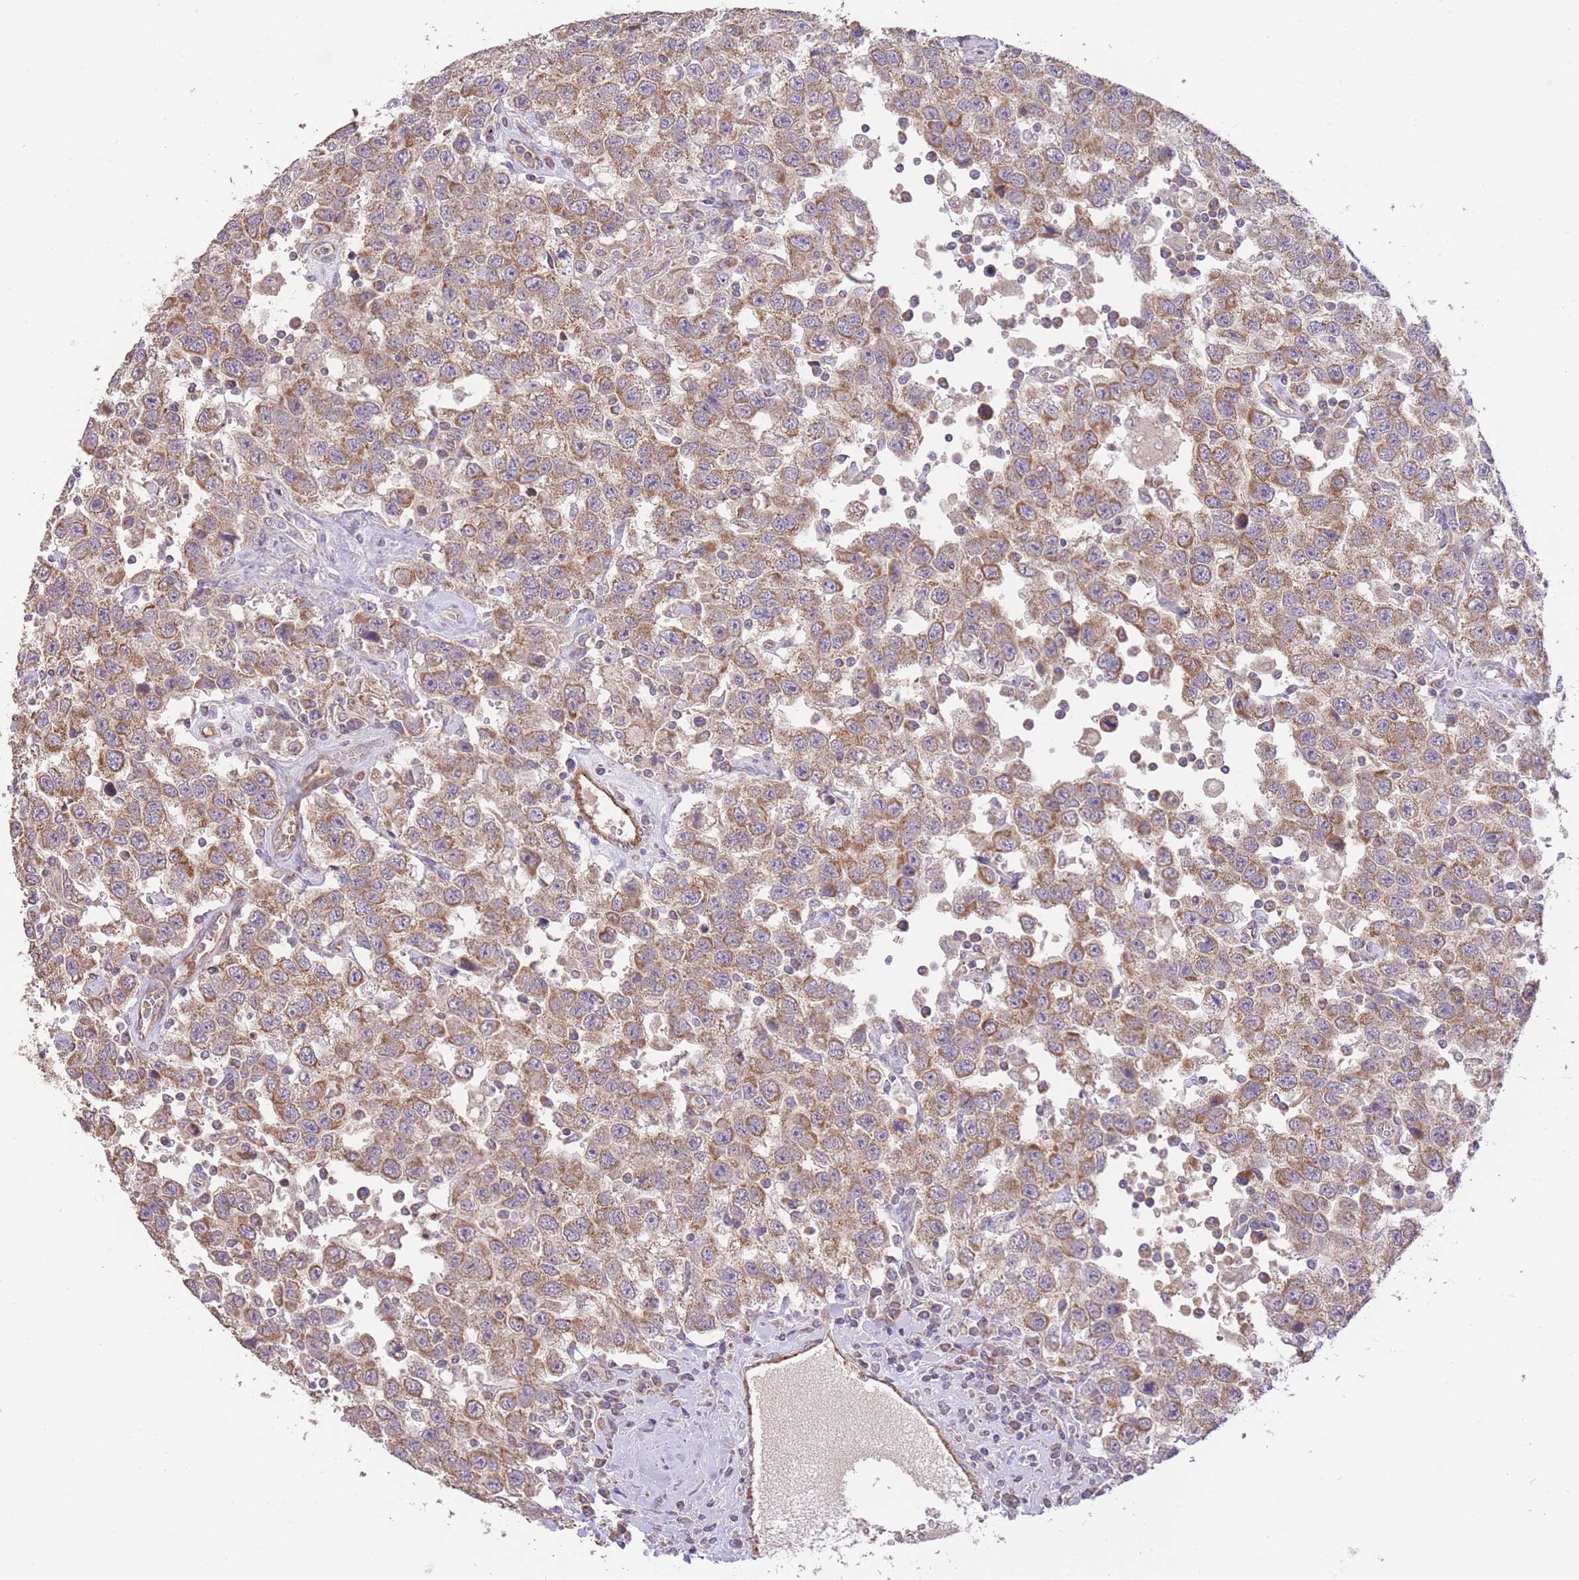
{"staining": {"intensity": "moderate", "quantity": ">75%", "location": "cytoplasmic/membranous"}, "tissue": "testis cancer", "cell_type": "Tumor cells", "image_type": "cancer", "snomed": [{"axis": "morphology", "description": "Seminoma, NOS"}, {"axis": "topography", "description": "Testis"}], "caption": "This is an image of immunohistochemistry staining of seminoma (testis), which shows moderate staining in the cytoplasmic/membranous of tumor cells.", "gene": "PREP", "patient": {"sex": "male", "age": 41}}